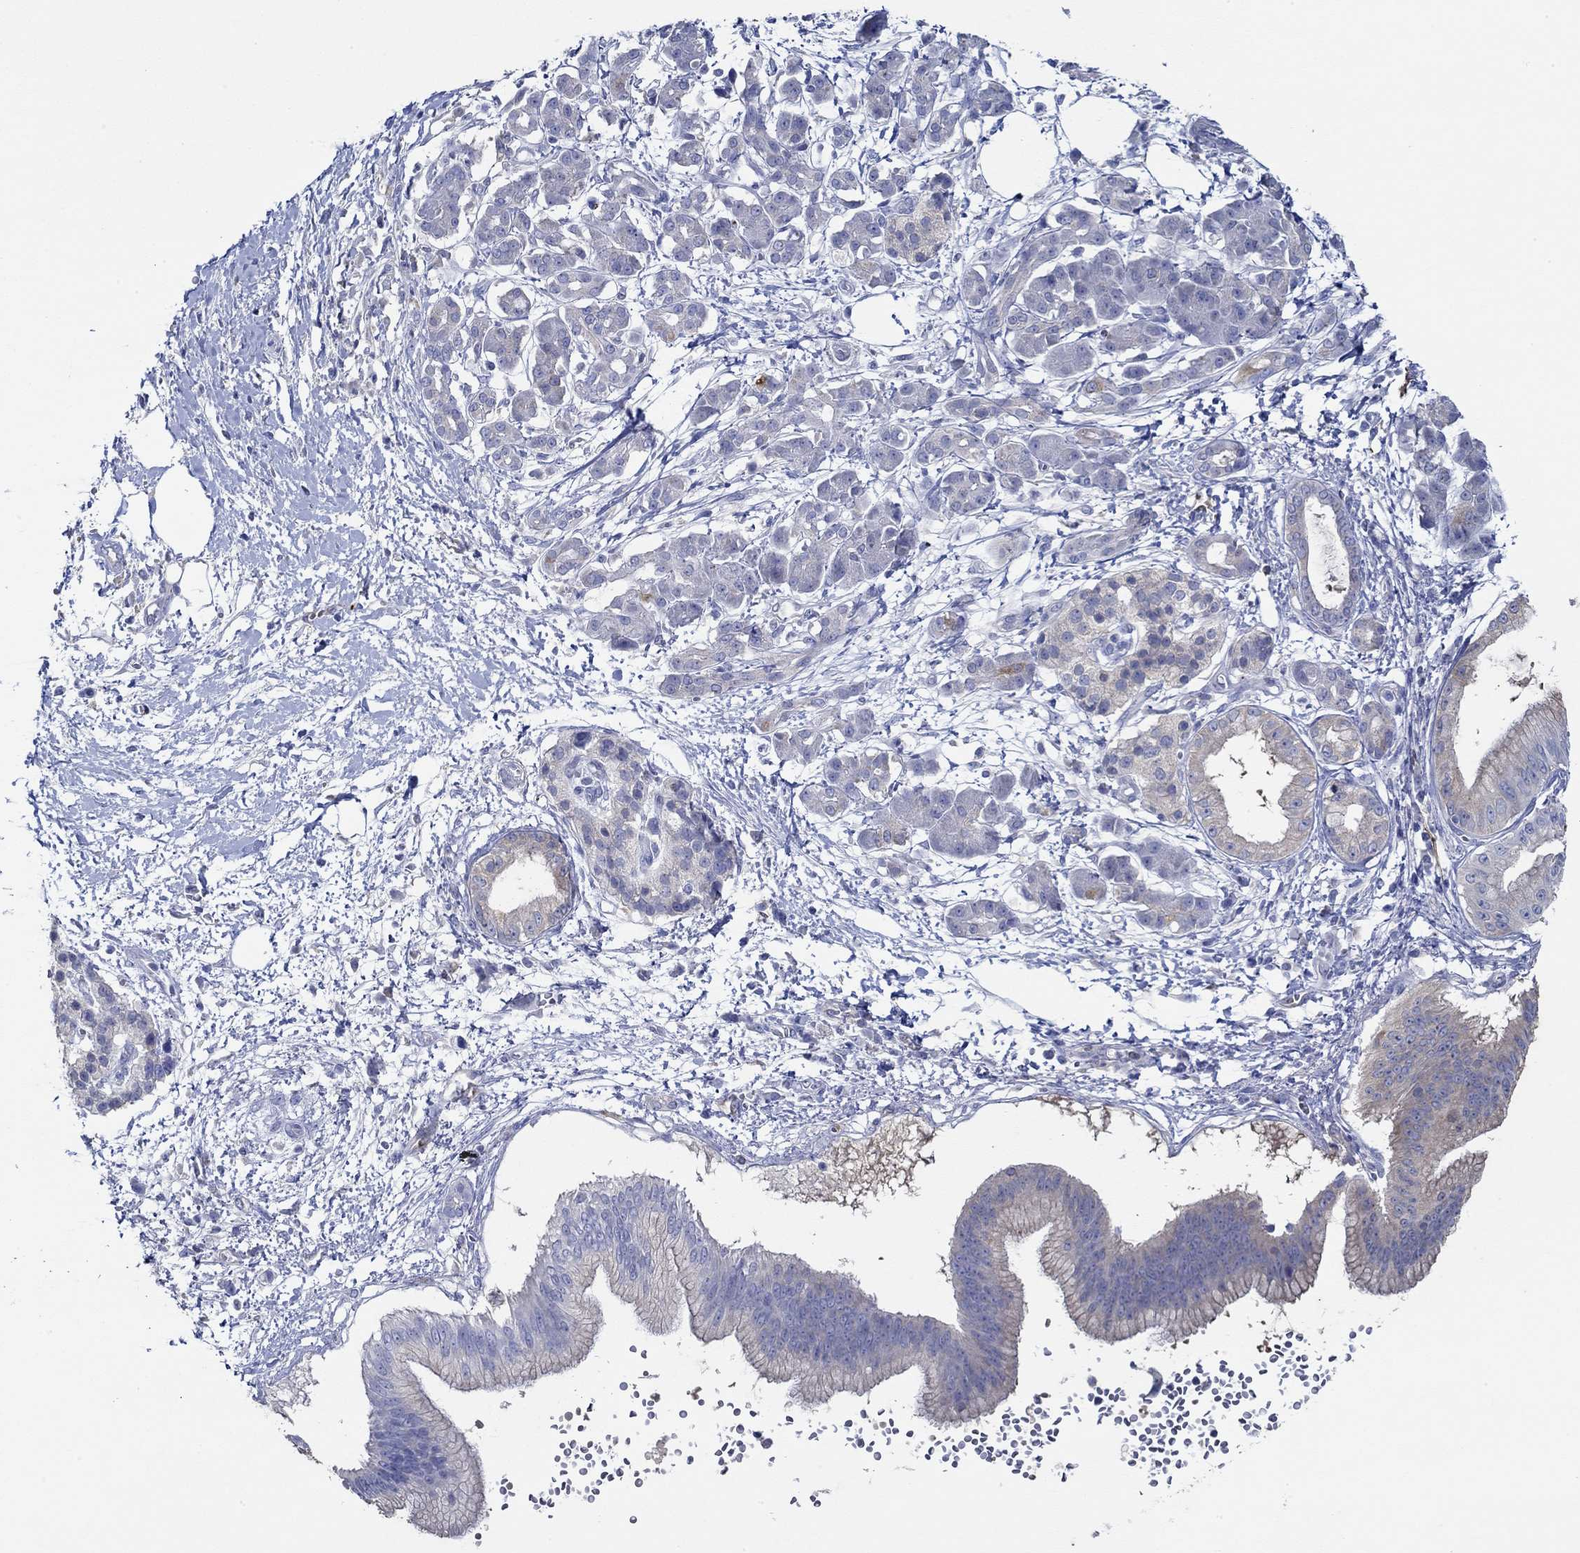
{"staining": {"intensity": "weak", "quantity": "<25%", "location": "cytoplasmic/membranous"}, "tissue": "pancreatic cancer", "cell_type": "Tumor cells", "image_type": "cancer", "snomed": [{"axis": "morphology", "description": "Adenocarcinoma, NOS"}, {"axis": "topography", "description": "Pancreas"}], "caption": "An image of human pancreatic cancer is negative for staining in tumor cells.", "gene": "SLC27A3", "patient": {"sex": "male", "age": 72}}